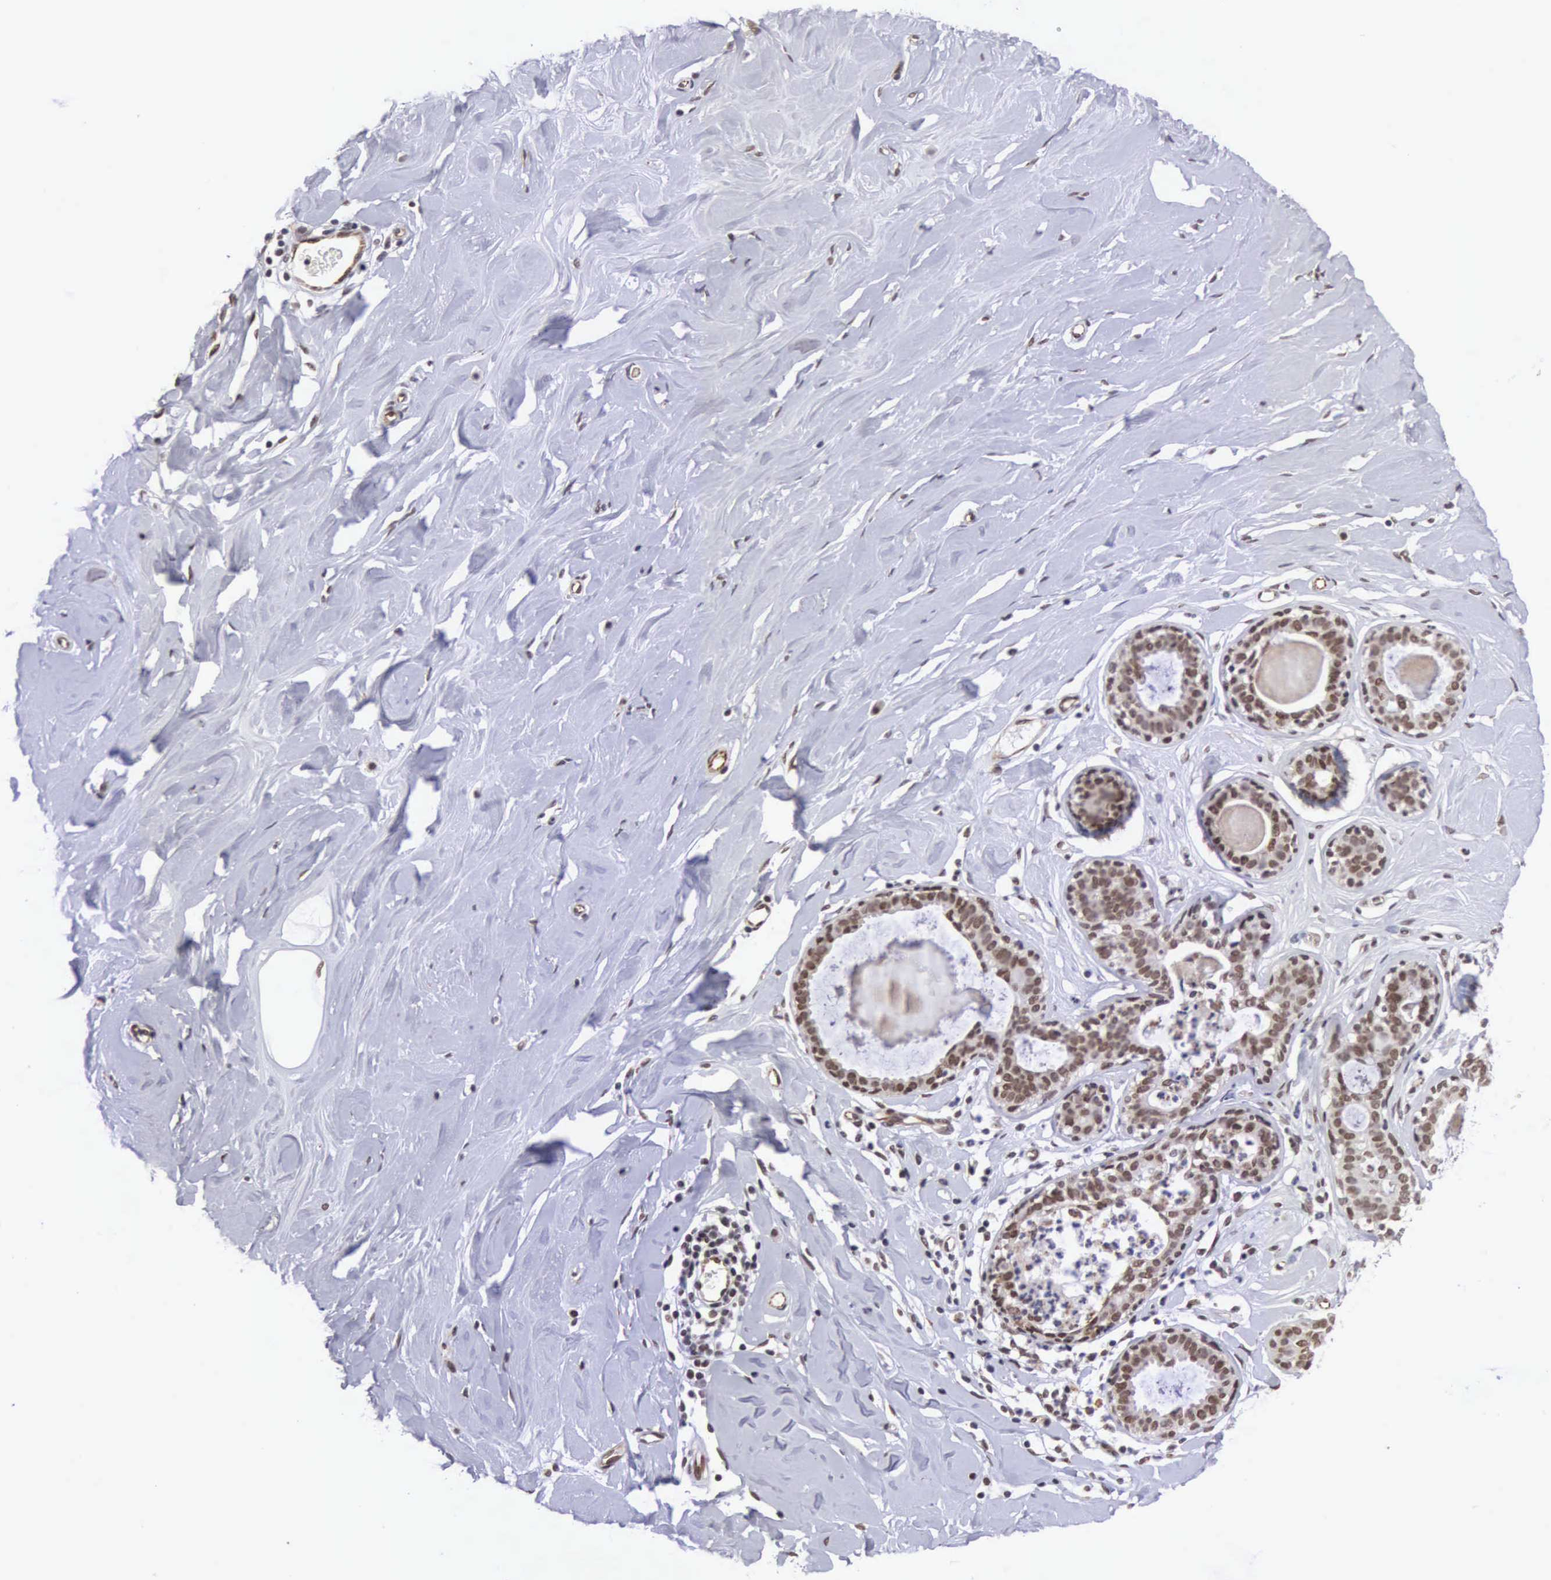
{"staining": {"intensity": "moderate", "quantity": ">75%", "location": "nuclear"}, "tissue": "breast", "cell_type": "Glandular cells", "image_type": "normal", "snomed": [{"axis": "morphology", "description": "Normal tissue, NOS"}, {"axis": "topography", "description": "Breast"}], "caption": "Normal breast exhibits moderate nuclear staining in about >75% of glandular cells, visualized by immunohistochemistry. (DAB (3,3'-diaminobenzidine) = brown stain, brightfield microscopy at high magnification).", "gene": "MORC2", "patient": {"sex": "female", "age": 44}}